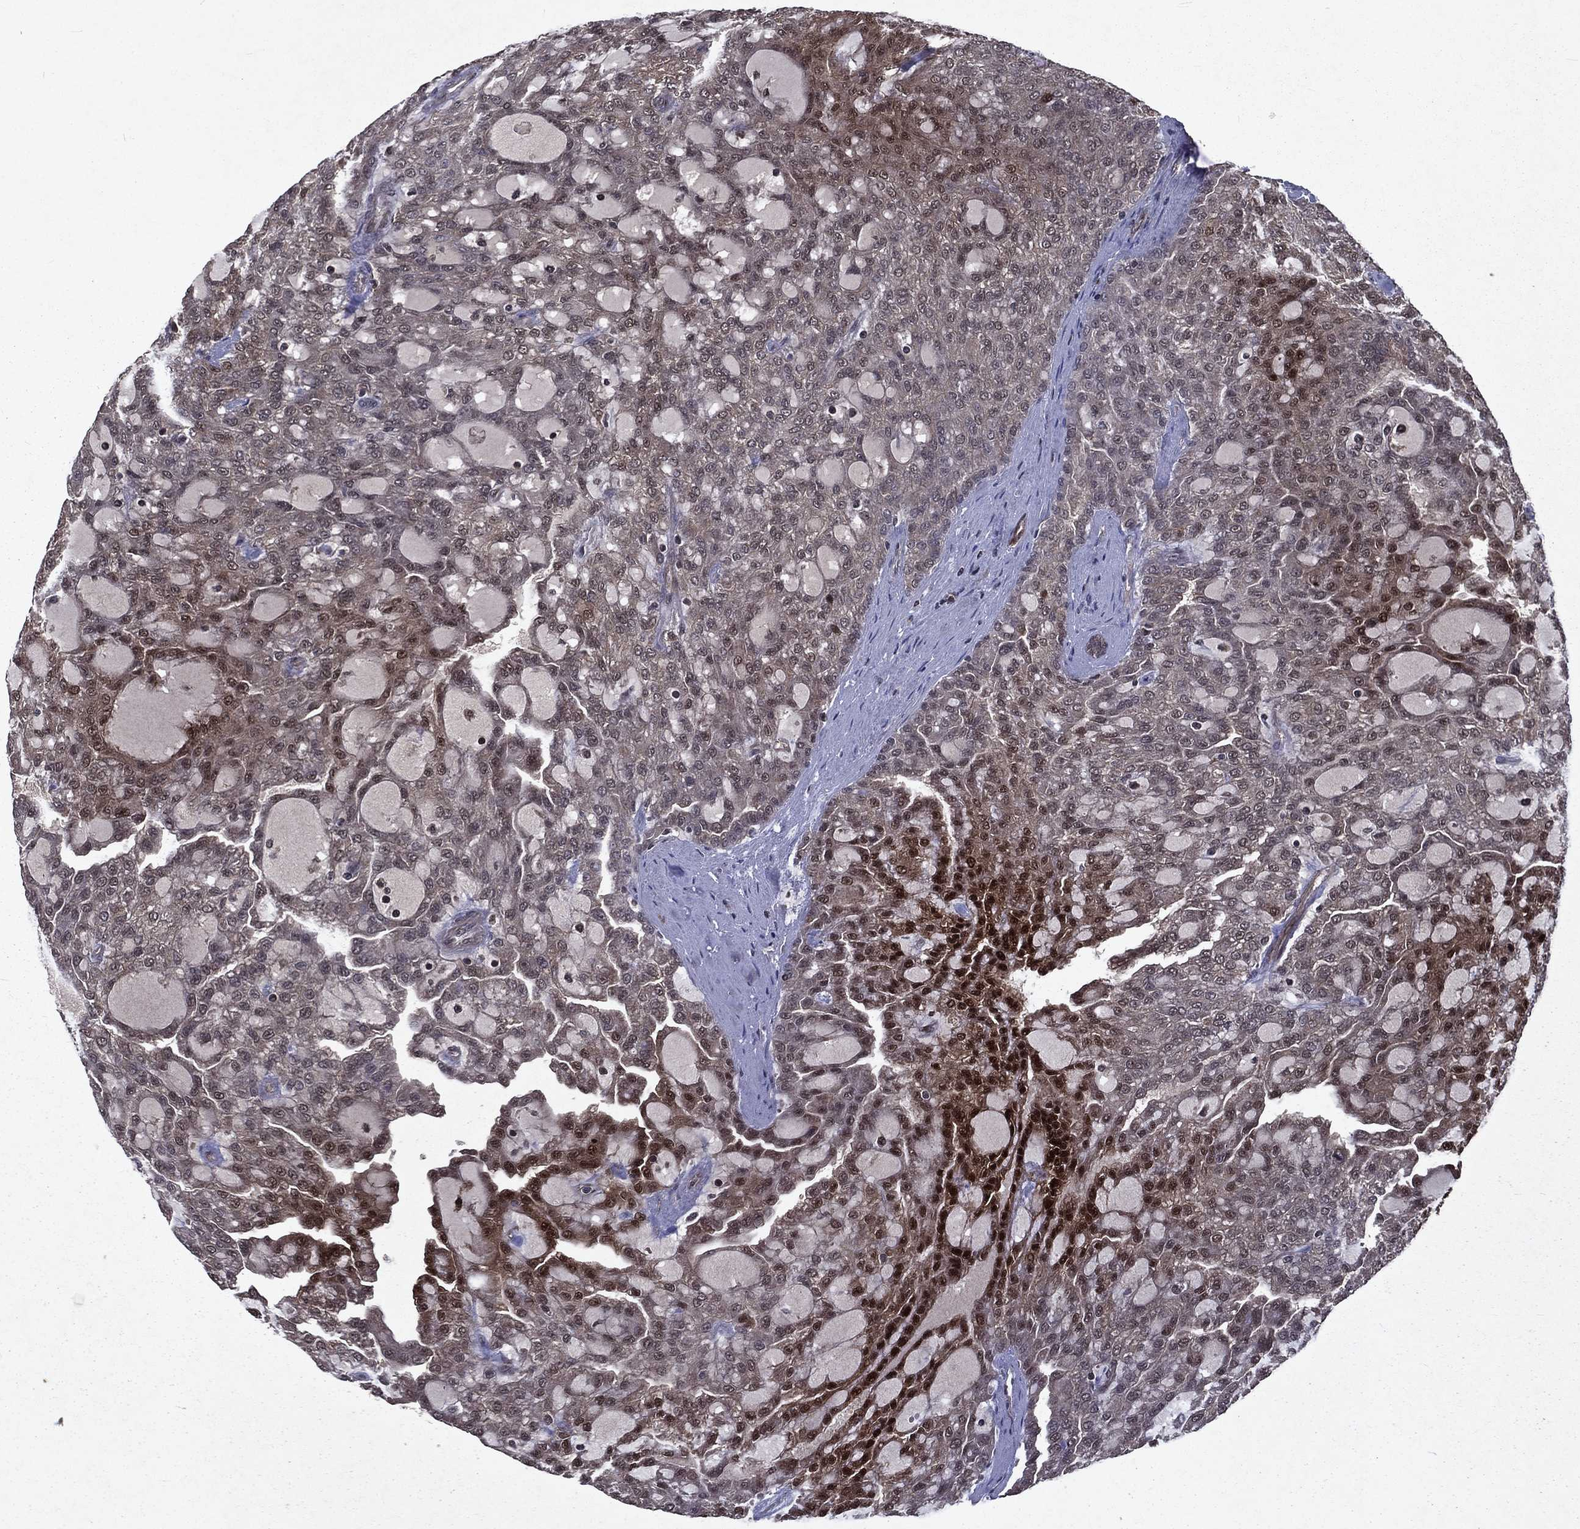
{"staining": {"intensity": "strong", "quantity": "<25%", "location": "cytoplasmic/membranous,nuclear"}, "tissue": "renal cancer", "cell_type": "Tumor cells", "image_type": "cancer", "snomed": [{"axis": "morphology", "description": "Adenocarcinoma, NOS"}, {"axis": "topography", "description": "Kidney"}], "caption": "Human renal cancer stained for a protein (brown) displays strong cytoplasmic/membranous and nuclear positive positivity in approximately <25% of tumor cells.", "gene": "FGD1", "patient": {"sex": "male", "age": 63}}